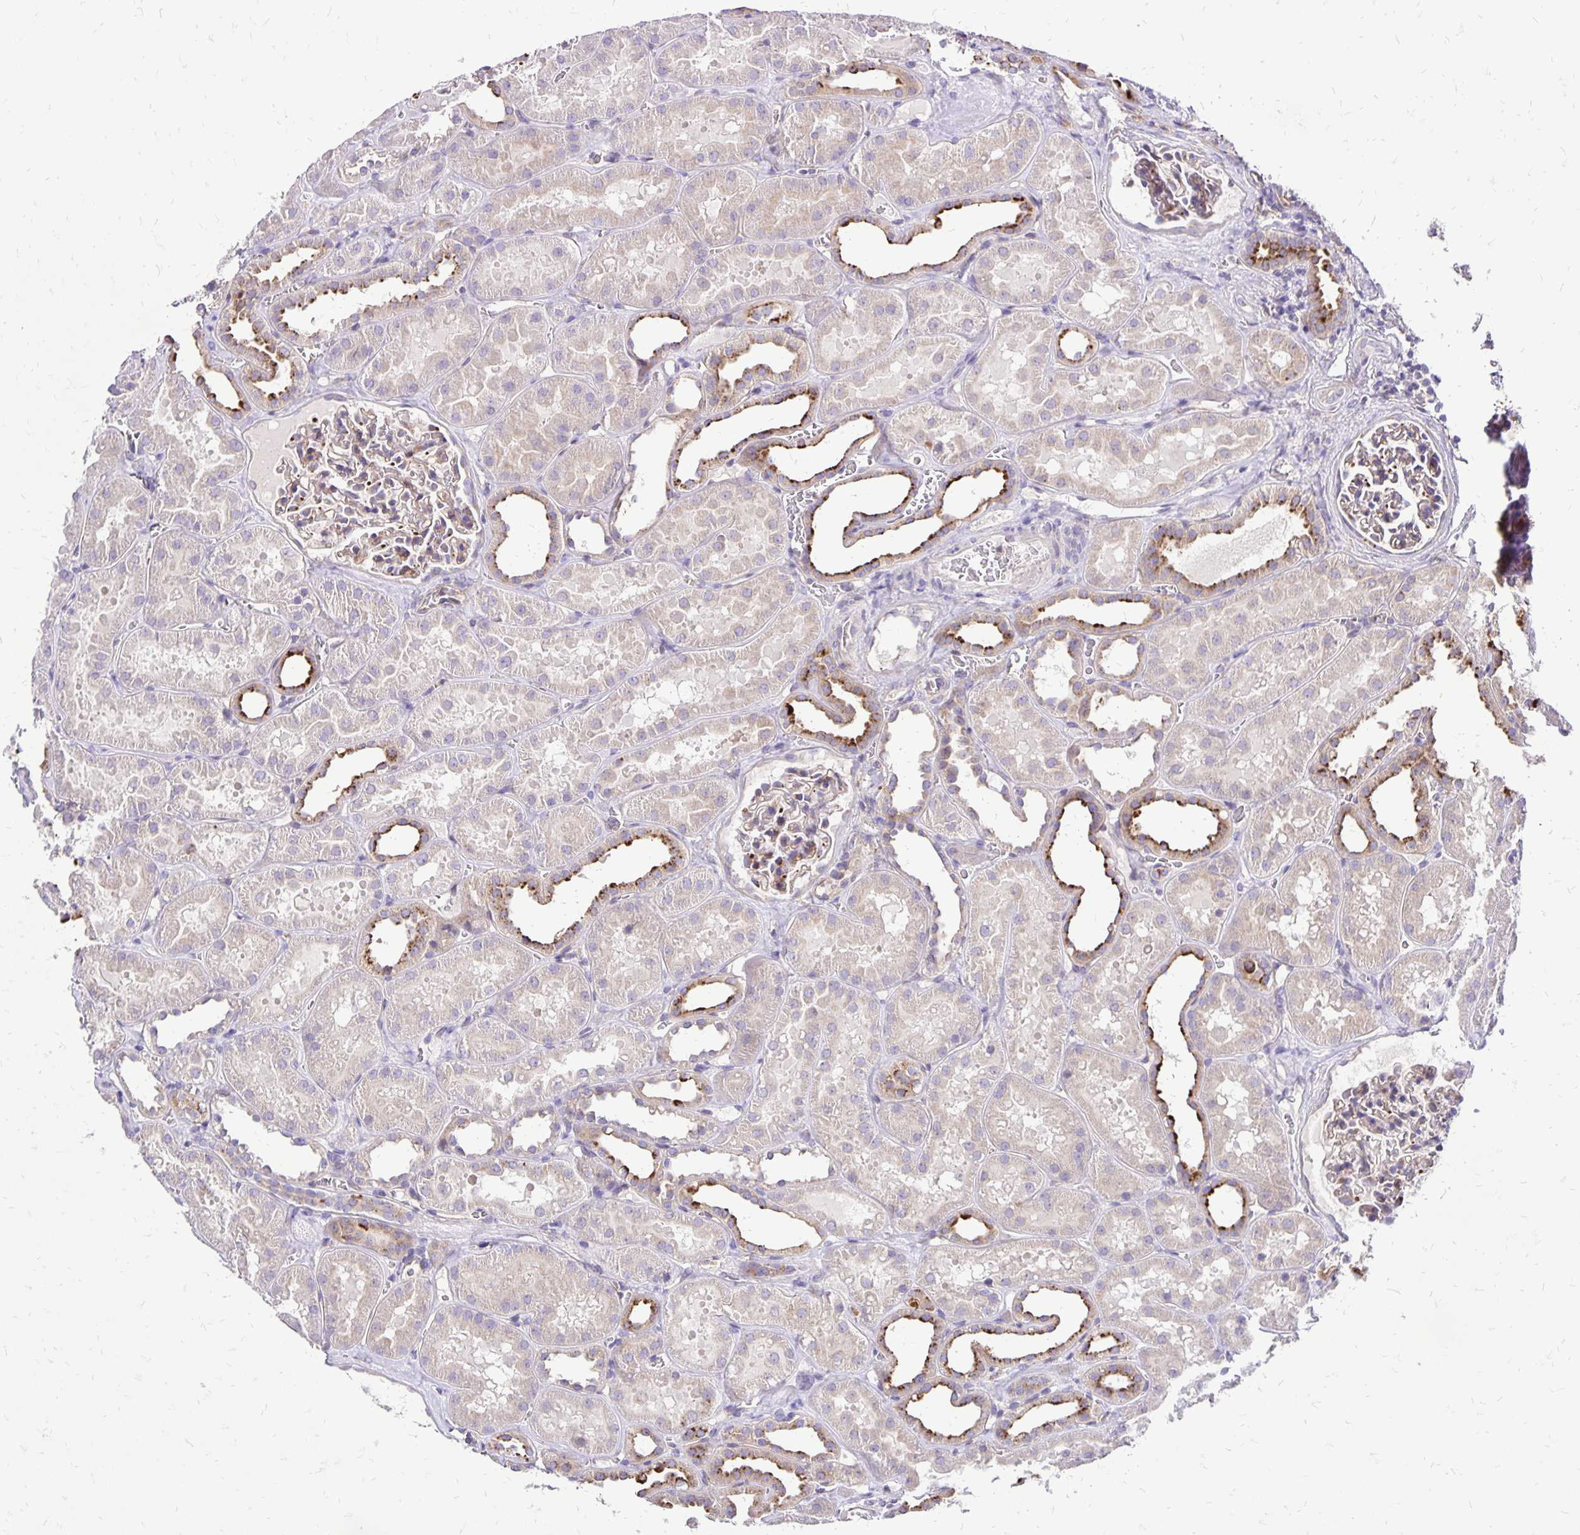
{"staining": {"intensity": "moderate", "quantity": "<25%", "location": "cytoplasmic/membranous"}, "tissue": "kidney", "cell_type": "Cells in glomeruli", "image_type": "normal", "snomed": [{"axis": "morphology", "description": "Normal tissue, NOS"}, {"axis": "topography", "description": "Kidney"}], "caption": "Immunohistochemistry (IHC) of normal human kidney exhibits low levels of moderate cytoplasmic/membranous positivity in approximately <25% of cells in glomeruli.", "gene": "EIF5A", "patient": {"sex": "female", "age": 41}}